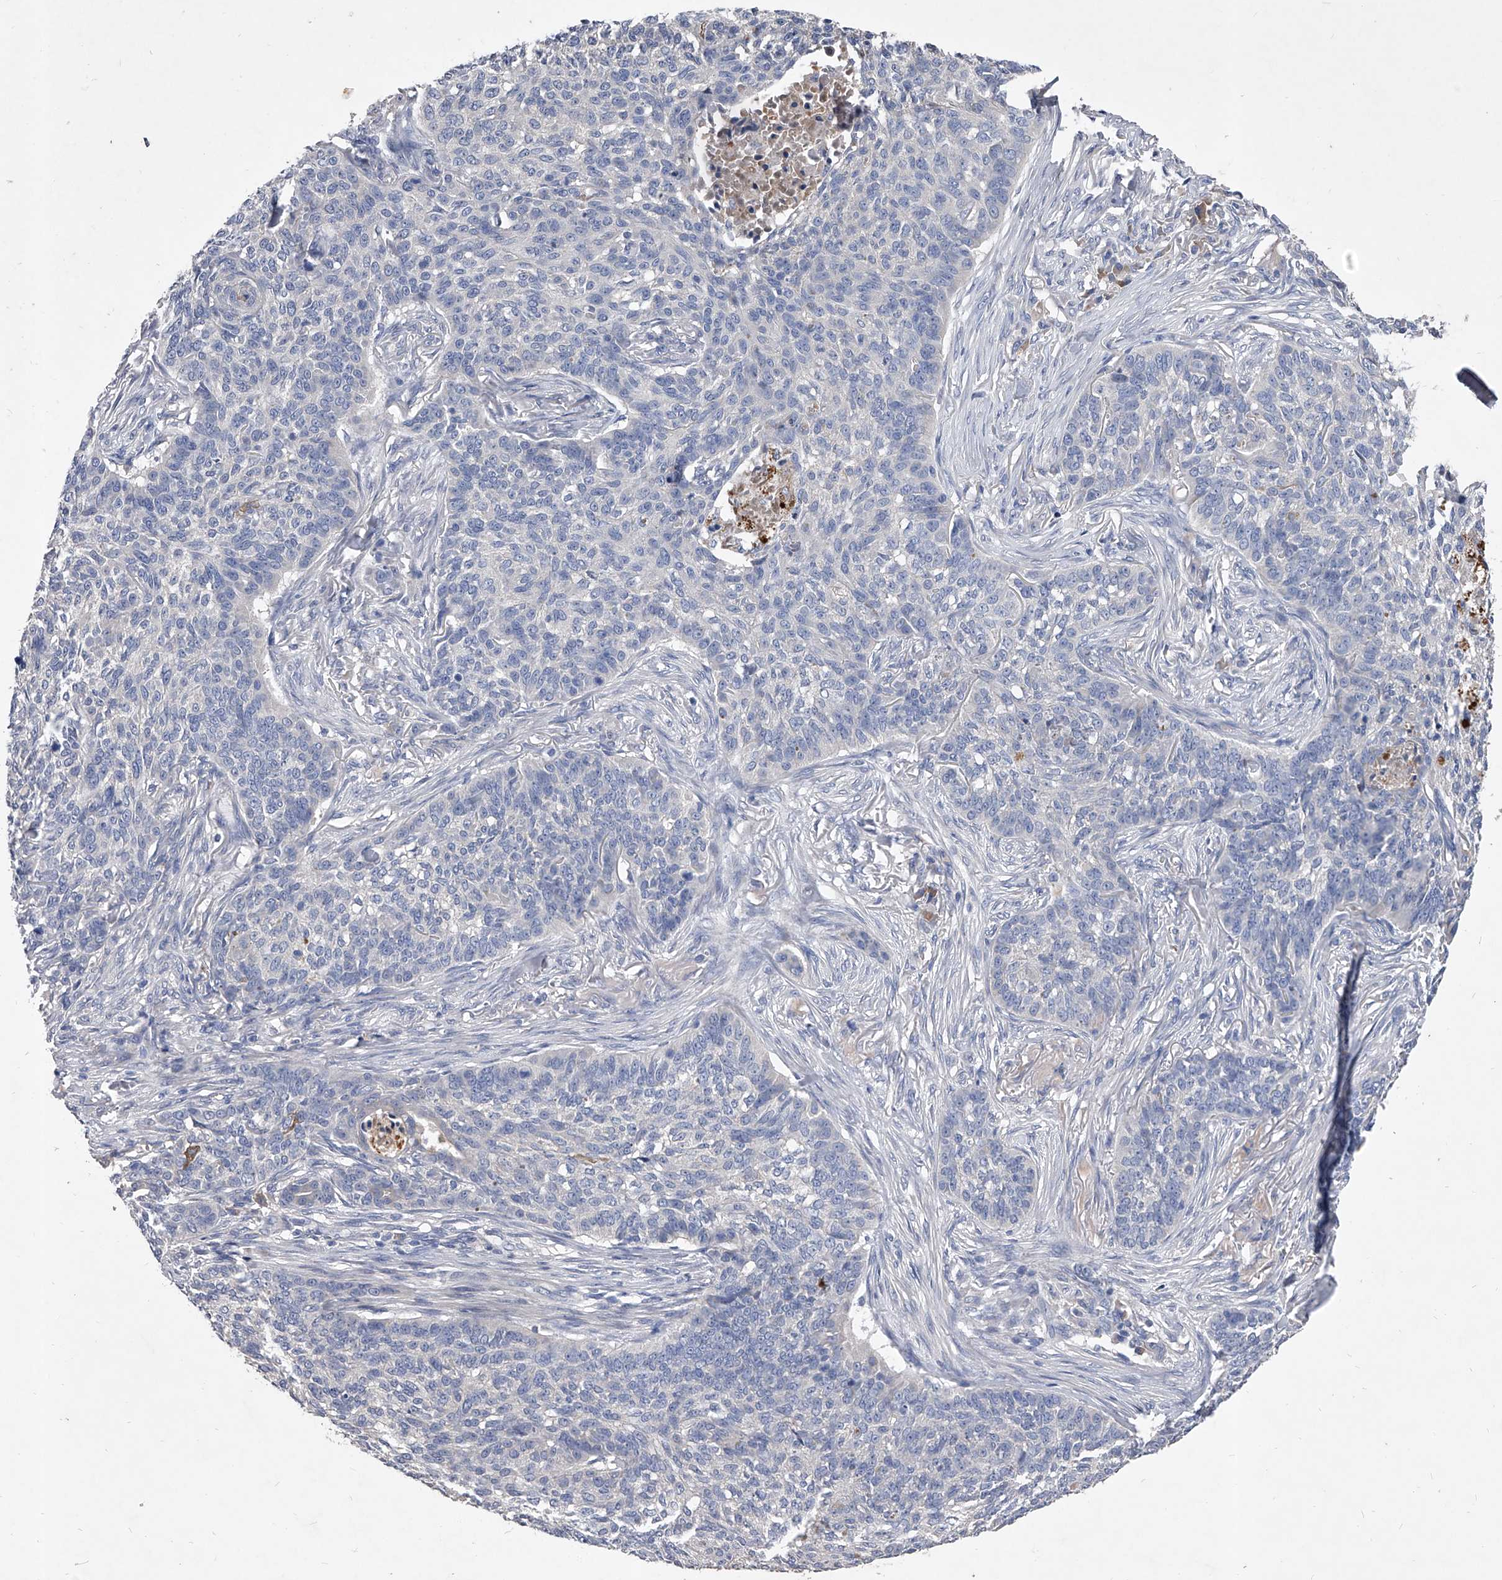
{"staining": {"intensity": "negative", "quantity": "none", "location": "none"}, "tissue": "skin cancer", "cell_type": "Tumor cells", "image_type": "cancer", "snomed": [{"axis": "morphology", "description": "Basal cell carcinoma"}, {"axis": "topography", "description": "Skin"}], "caption": "Micrograph shows no significant protein staining in tumor cells of skin cancer (basal cell carcinoma).", "gene": "C5", "patient": {"sex": "male", "age": 85}}